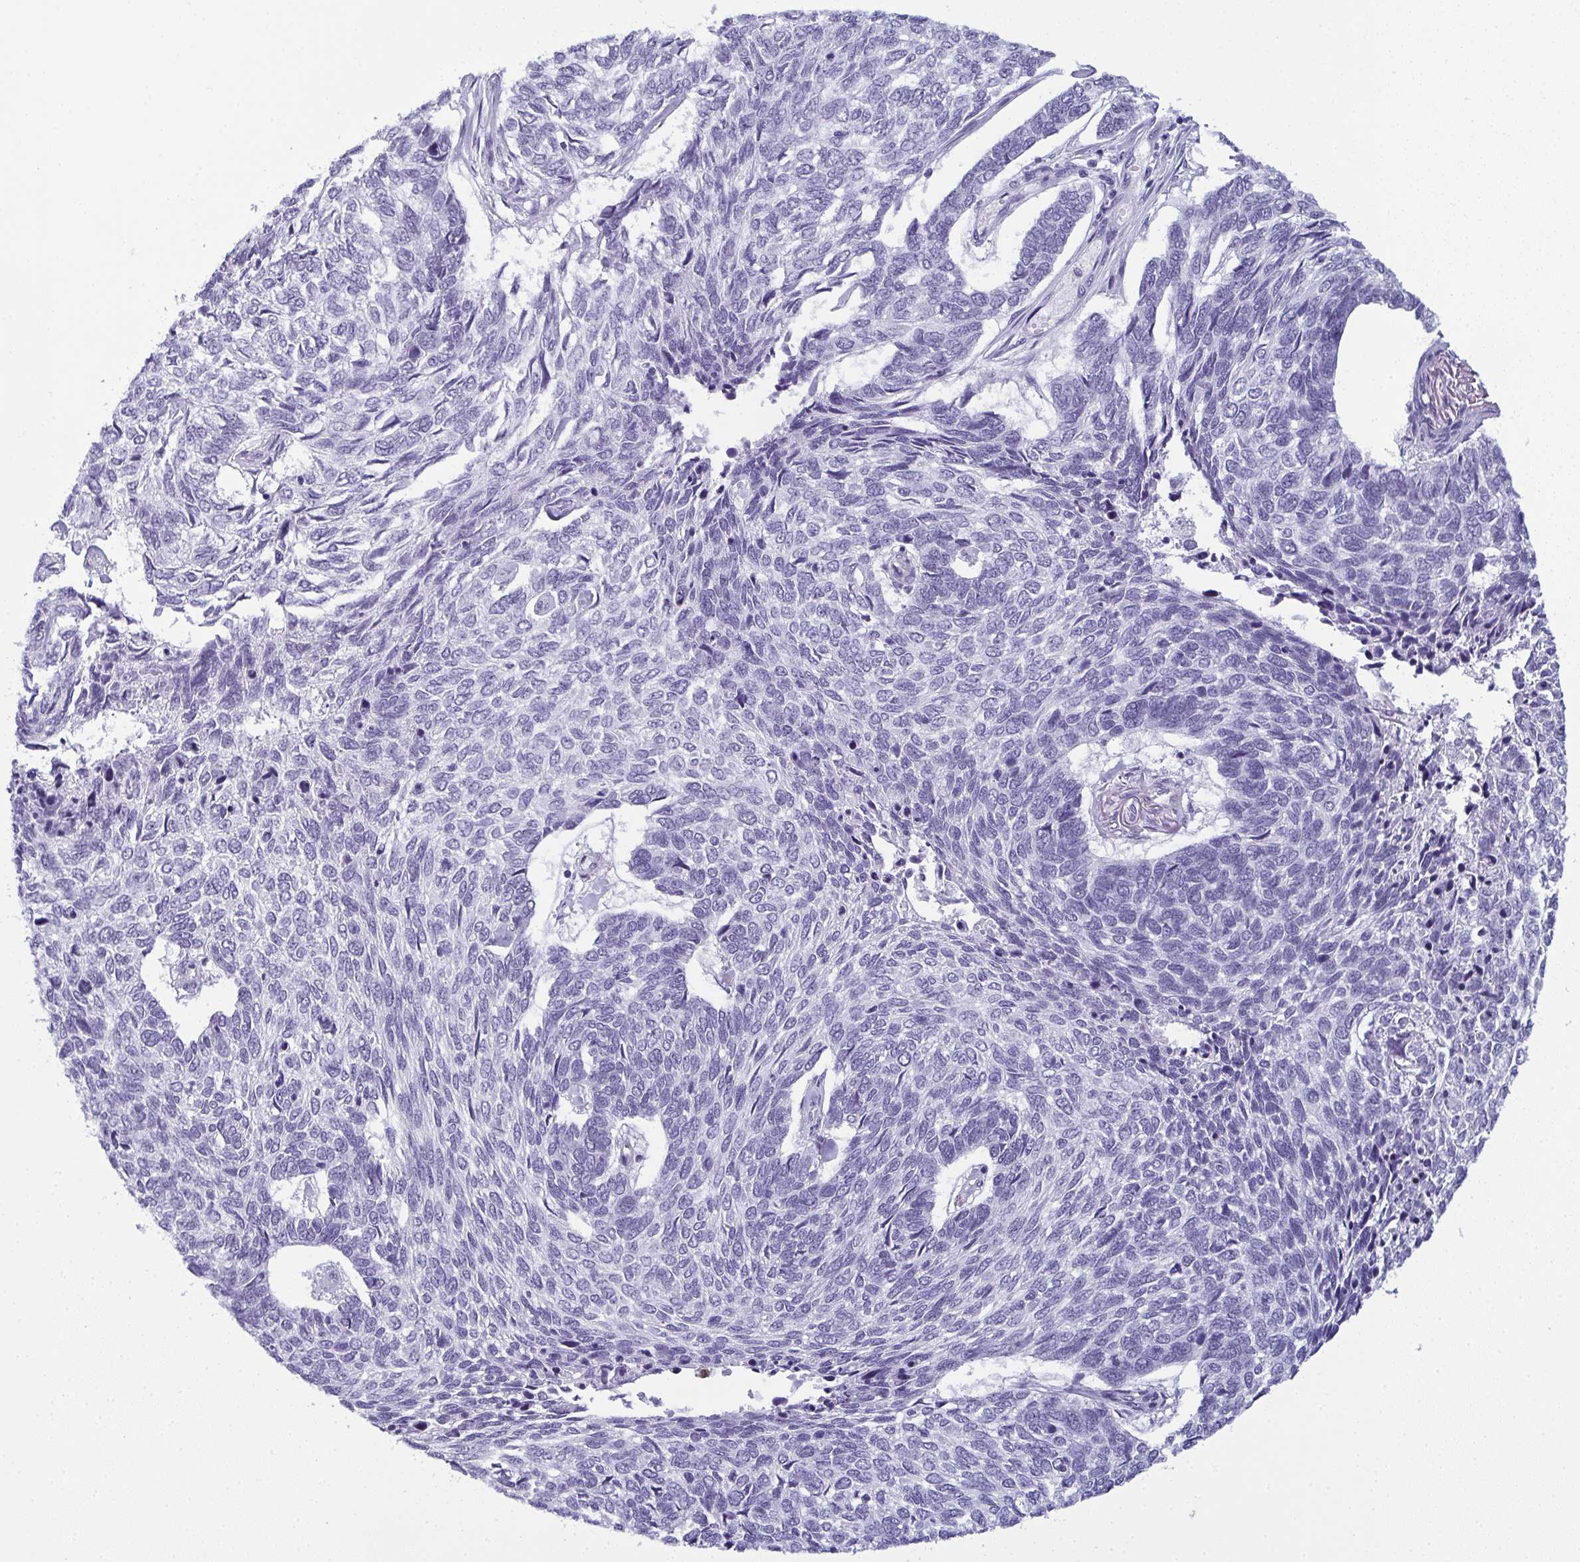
{"staining": {"intensity": "negative", "quantity": "none", "location": "none"}, "tissue": "skin cancer", "cell_type": "Tumor cells", "image_type": "cancer", "snomed": [{"axis": "morphology", "description": "Basal cell carcinoma"}, {"axis": "topography", "description": "Skin"}], "caption": "This is a image of immunohistochemistry (IHC) staining of skin basal cell carcinoma, which shows no positivity in tumor cells.", "gene": "CDA", "patient": {"sex": "female", "age": 65}}